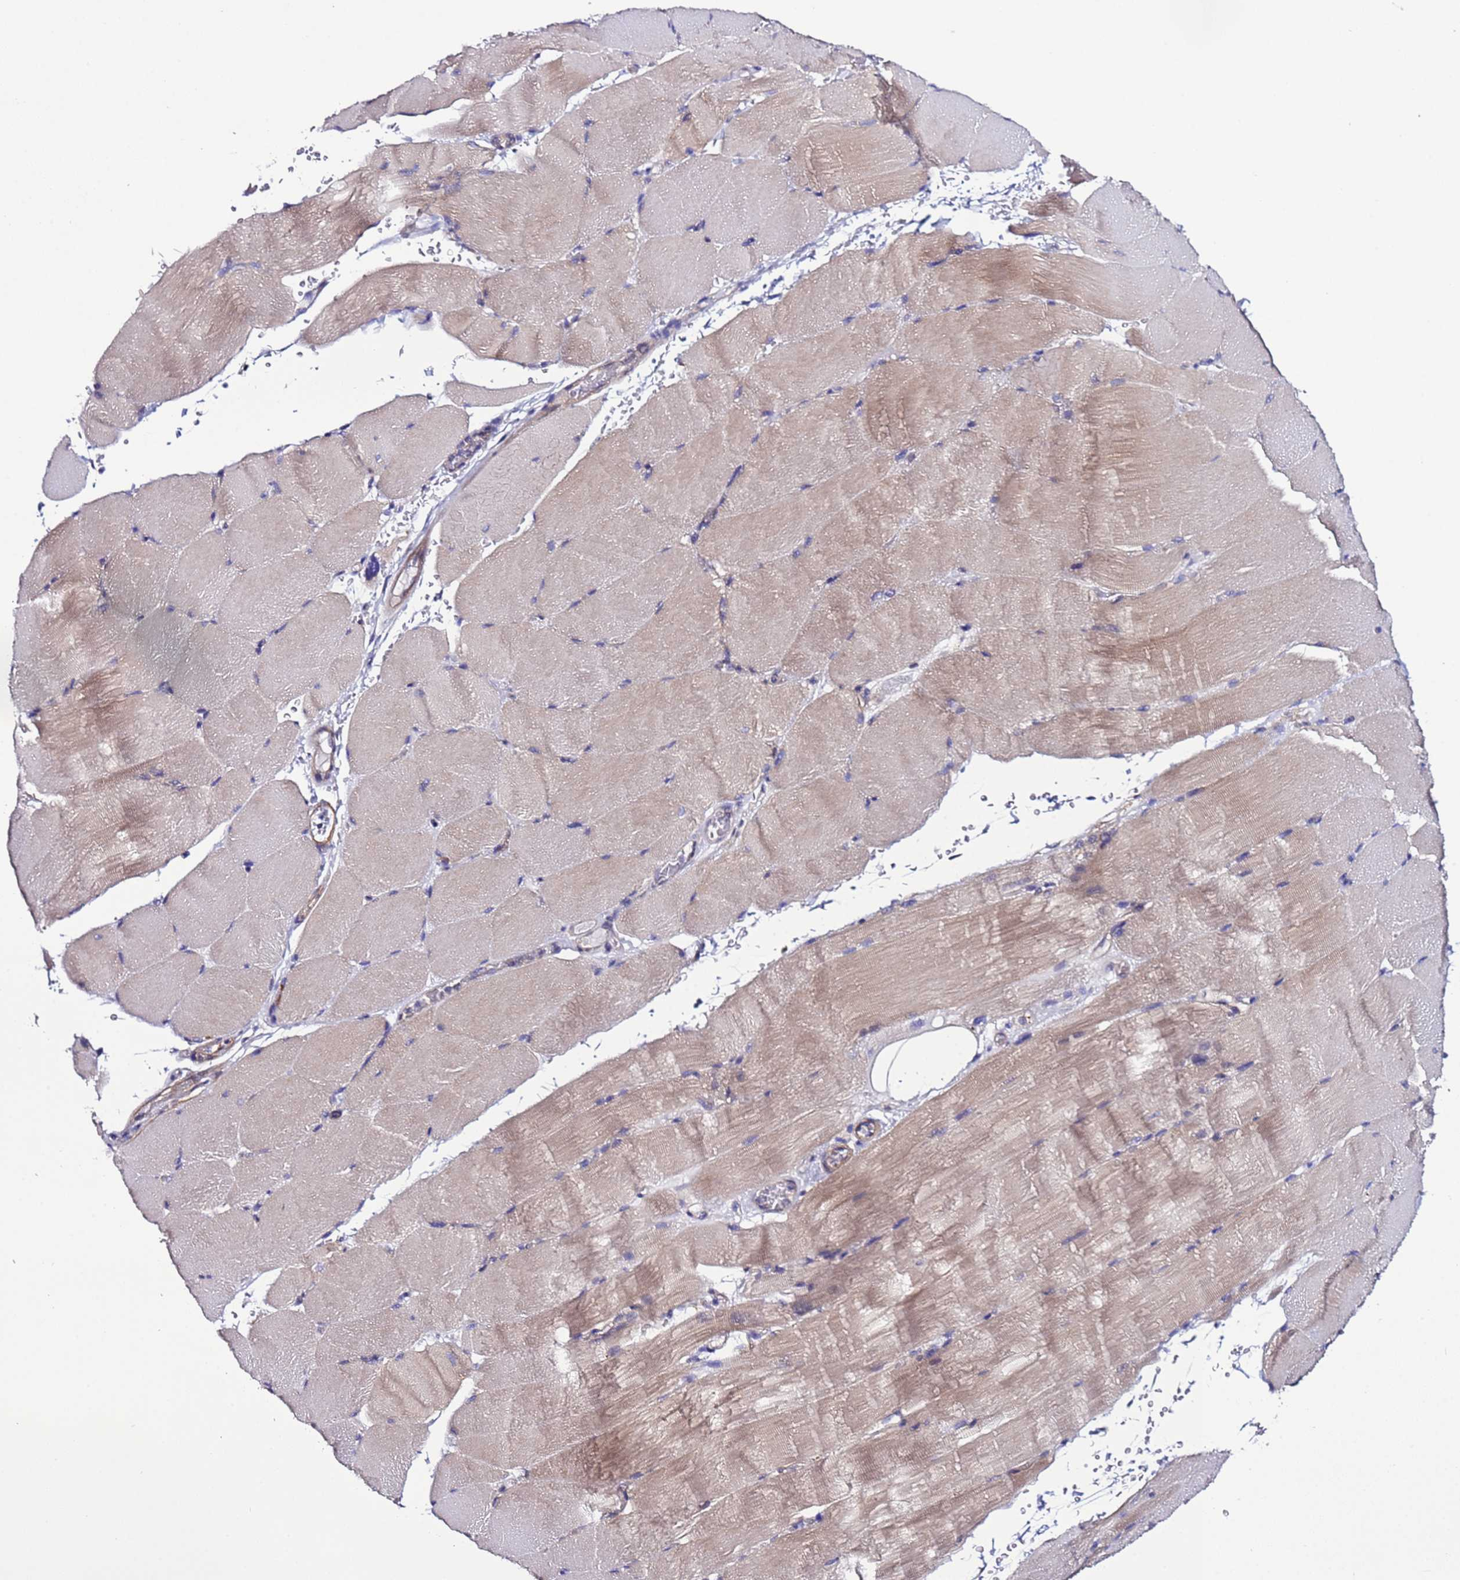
{"staining": {"intensity": "weak", "quantity": "25%-75%", "location": "cytoplasmic/membranous"}, "tissue": "skeletal muscle", "cell_type": "Myocytes", "image_type": "normal", "snomed": [{"axis": "morphology", "description": "Normal tissue, NOS"}, {"axis": "topography", "description": "Skeletal muscle"}, {"axis": "topography", "description": "Parathyroid gland"}], "caption": "Human skeletal muscle stained with a brown dye displays weak cytoplasmic/membranous positive staining in about 25%-75% of myocytes.", "gene": "SPCS1", "patient": {"sex": "female", "age": 37}}